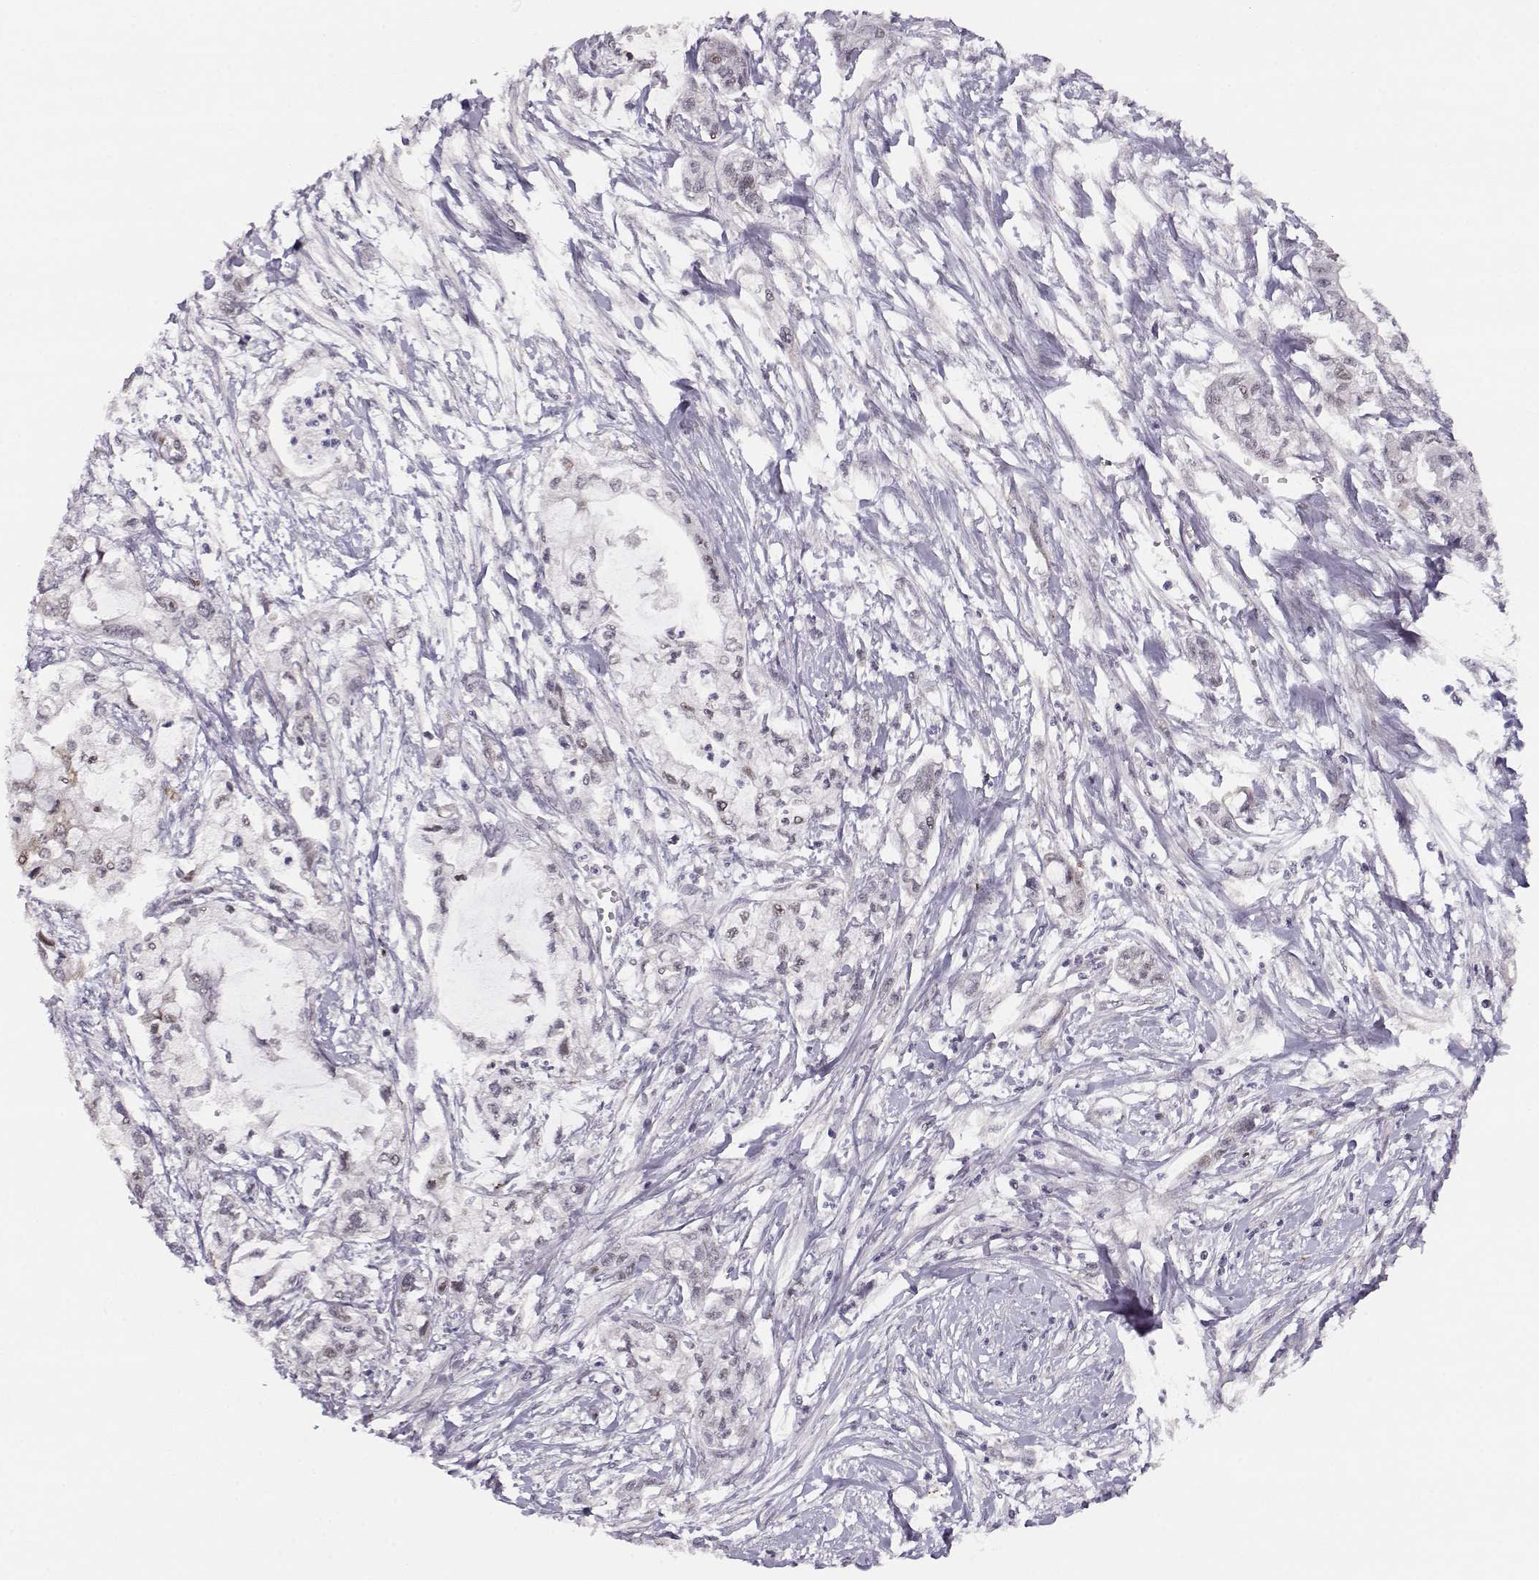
{"staining": {"intensity": "negative", "quantity": "none", "location": "none"}, "tissue": "pancreatic cancer", "cell_type": "Tumor cells", "image_type": "cancer", "snomed": [{"axis": "morphology", "description": "Adenocarcinoma, NOS"}, {"axis": "topography", "description": "Pancreas"}], "caption": "IHC histopathology image of human pancreatic cancer (adenocarcinoma) stained for a protein (brown), which reveals no positivity in tumor cells.", "gene": "CIR1", "patient": {"sex": "male", "age": 54}}